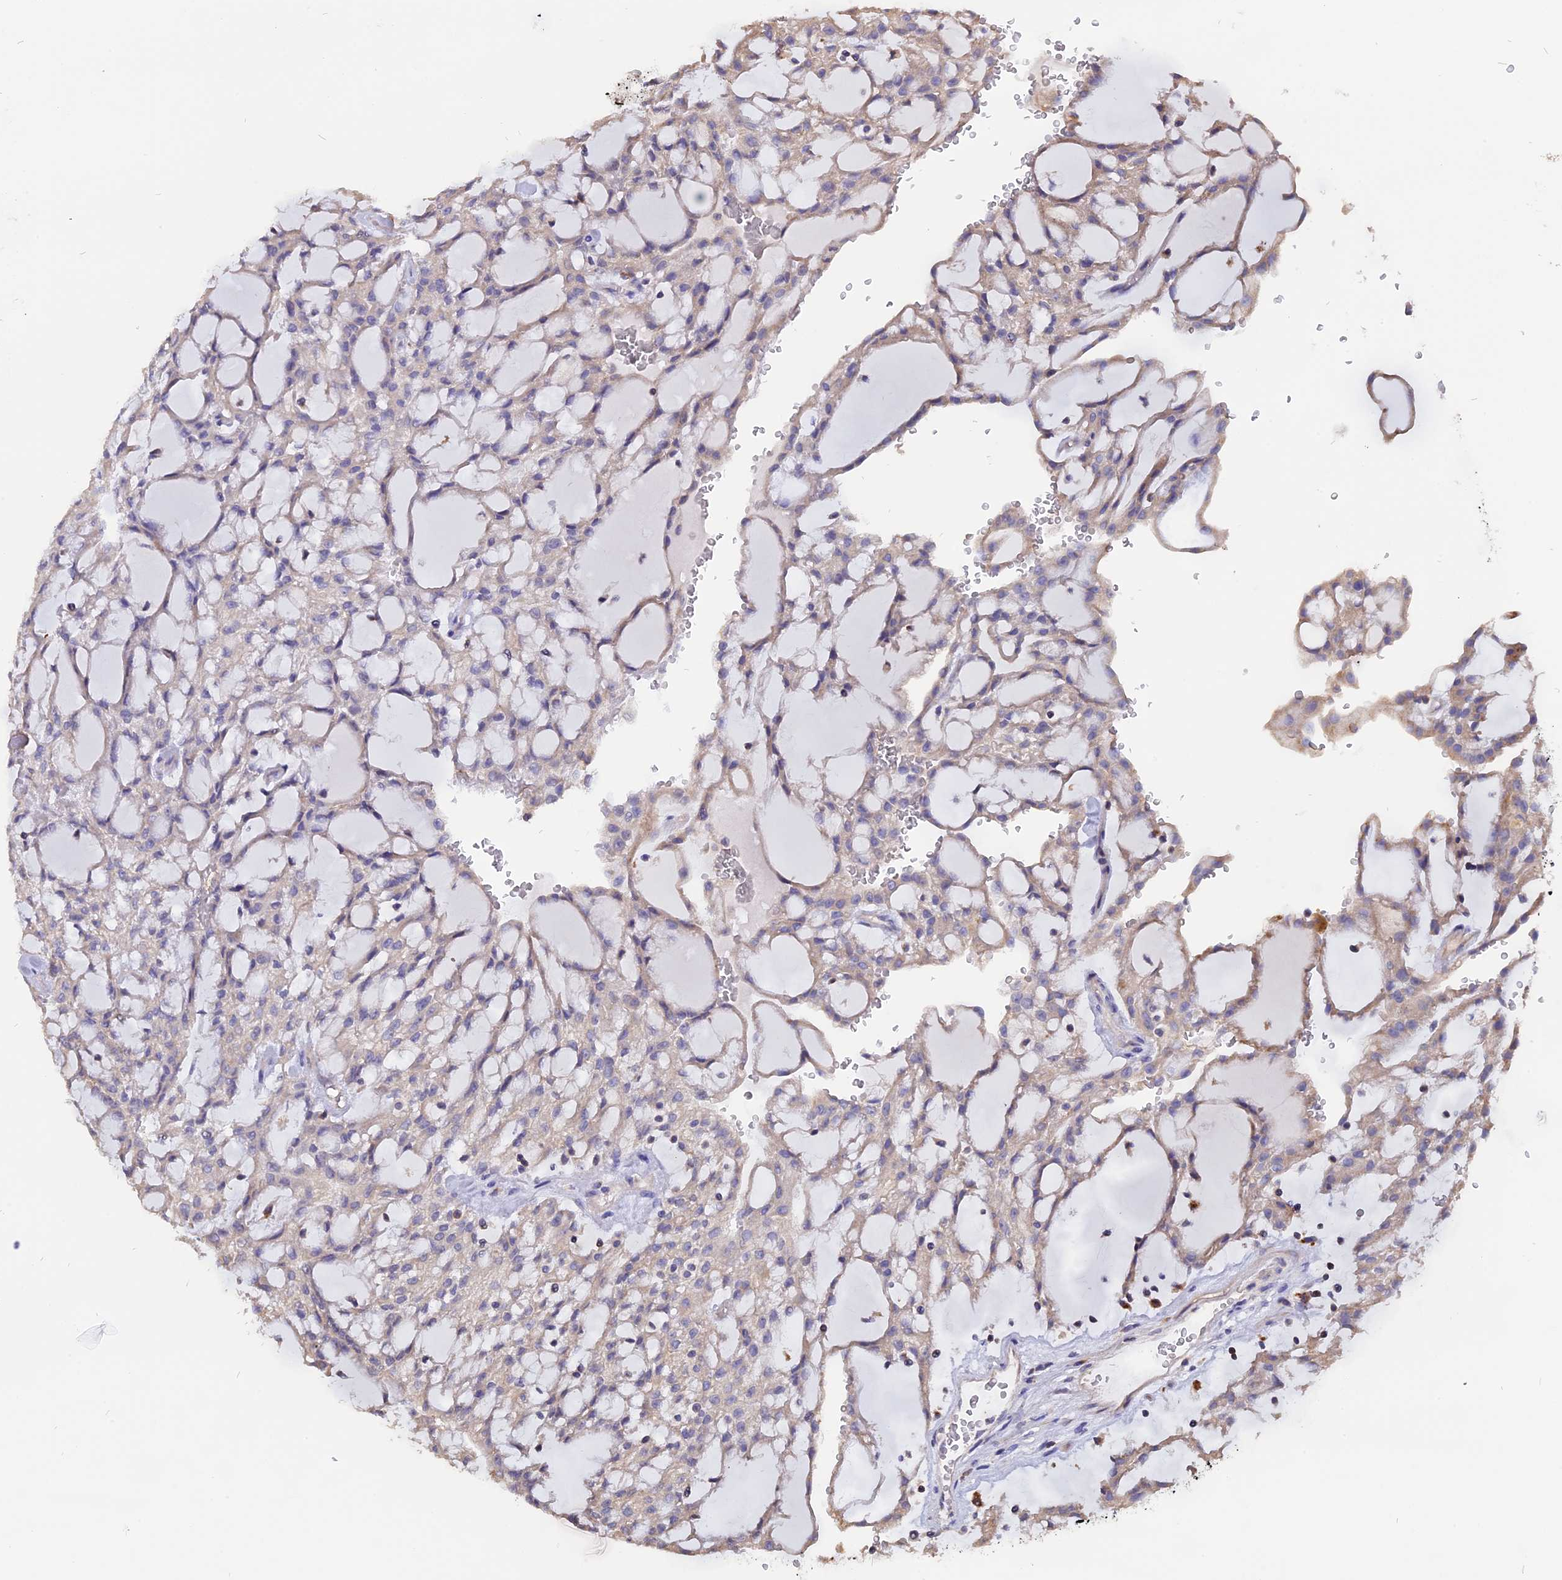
{"staining": {"intensity": "weak", "quantity": "<25%", "location": "cytoplasmic/membranous"}, "tissue": "renal cancer", "cell_type": "Tumor cells", "image_type": "cancer", "snomed": [{"axis": "morphology", "description": "Adenocarcinoma, NOS"}, {"axis": "topography", "description": "Kidney"}], "caption": "There is no significant positivity in tumor cells of renal cancer (adenocarcinoma). (Stains: DAB immunohistochemistry (IHC) with hematoxylin counter stain, Microscopy: brightfield microscopy at high magnification).", "gene": "CARMIL2", "patient": {"sex": "male", "age": 63}}